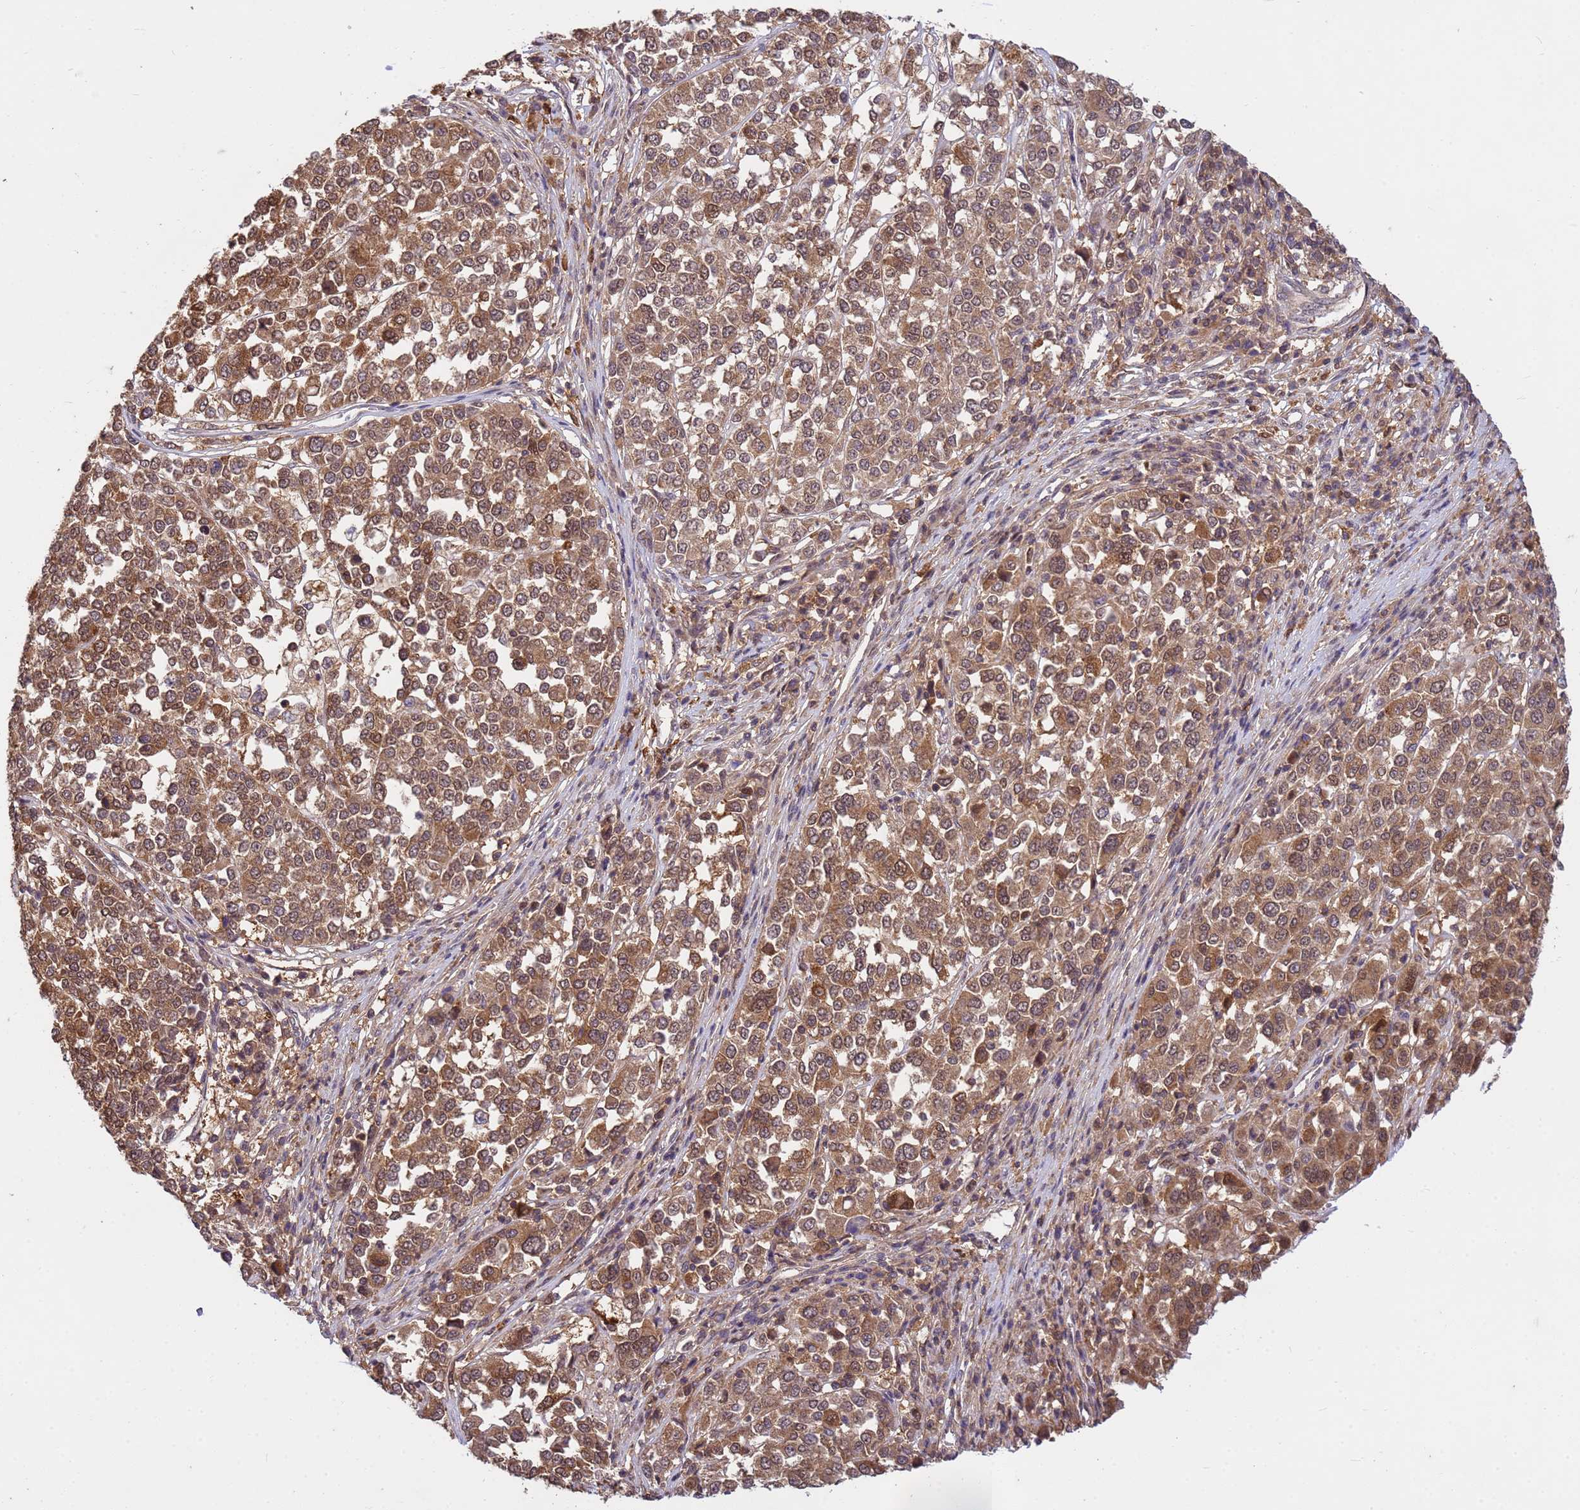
{"staining": {"intensity": "moderate", "quantity": ">75%", "location": "cytoplasmic/membranous,nuclear"}, "tissue": "melanoma", "cell_type": "Tumor cells", "image_type": "cancer", "snomed": [{"axis": "morphology", "description": "Malignant melanoma, Metastatic site"}, {"axis": "topography", "description": "Lymph node"}], "caption": "Immunohistochemical staining of malignant melanoma (metastatic site) exhibits medium levels of moderate cytoplasmic/membranous and nuclear protein expression in approximately >75% of tumor cells. (Brightfield microscopy of DAB IHC at high magnification).", "gene": "NPEPPS", "patient": {"sex": "male", "age": 44}}